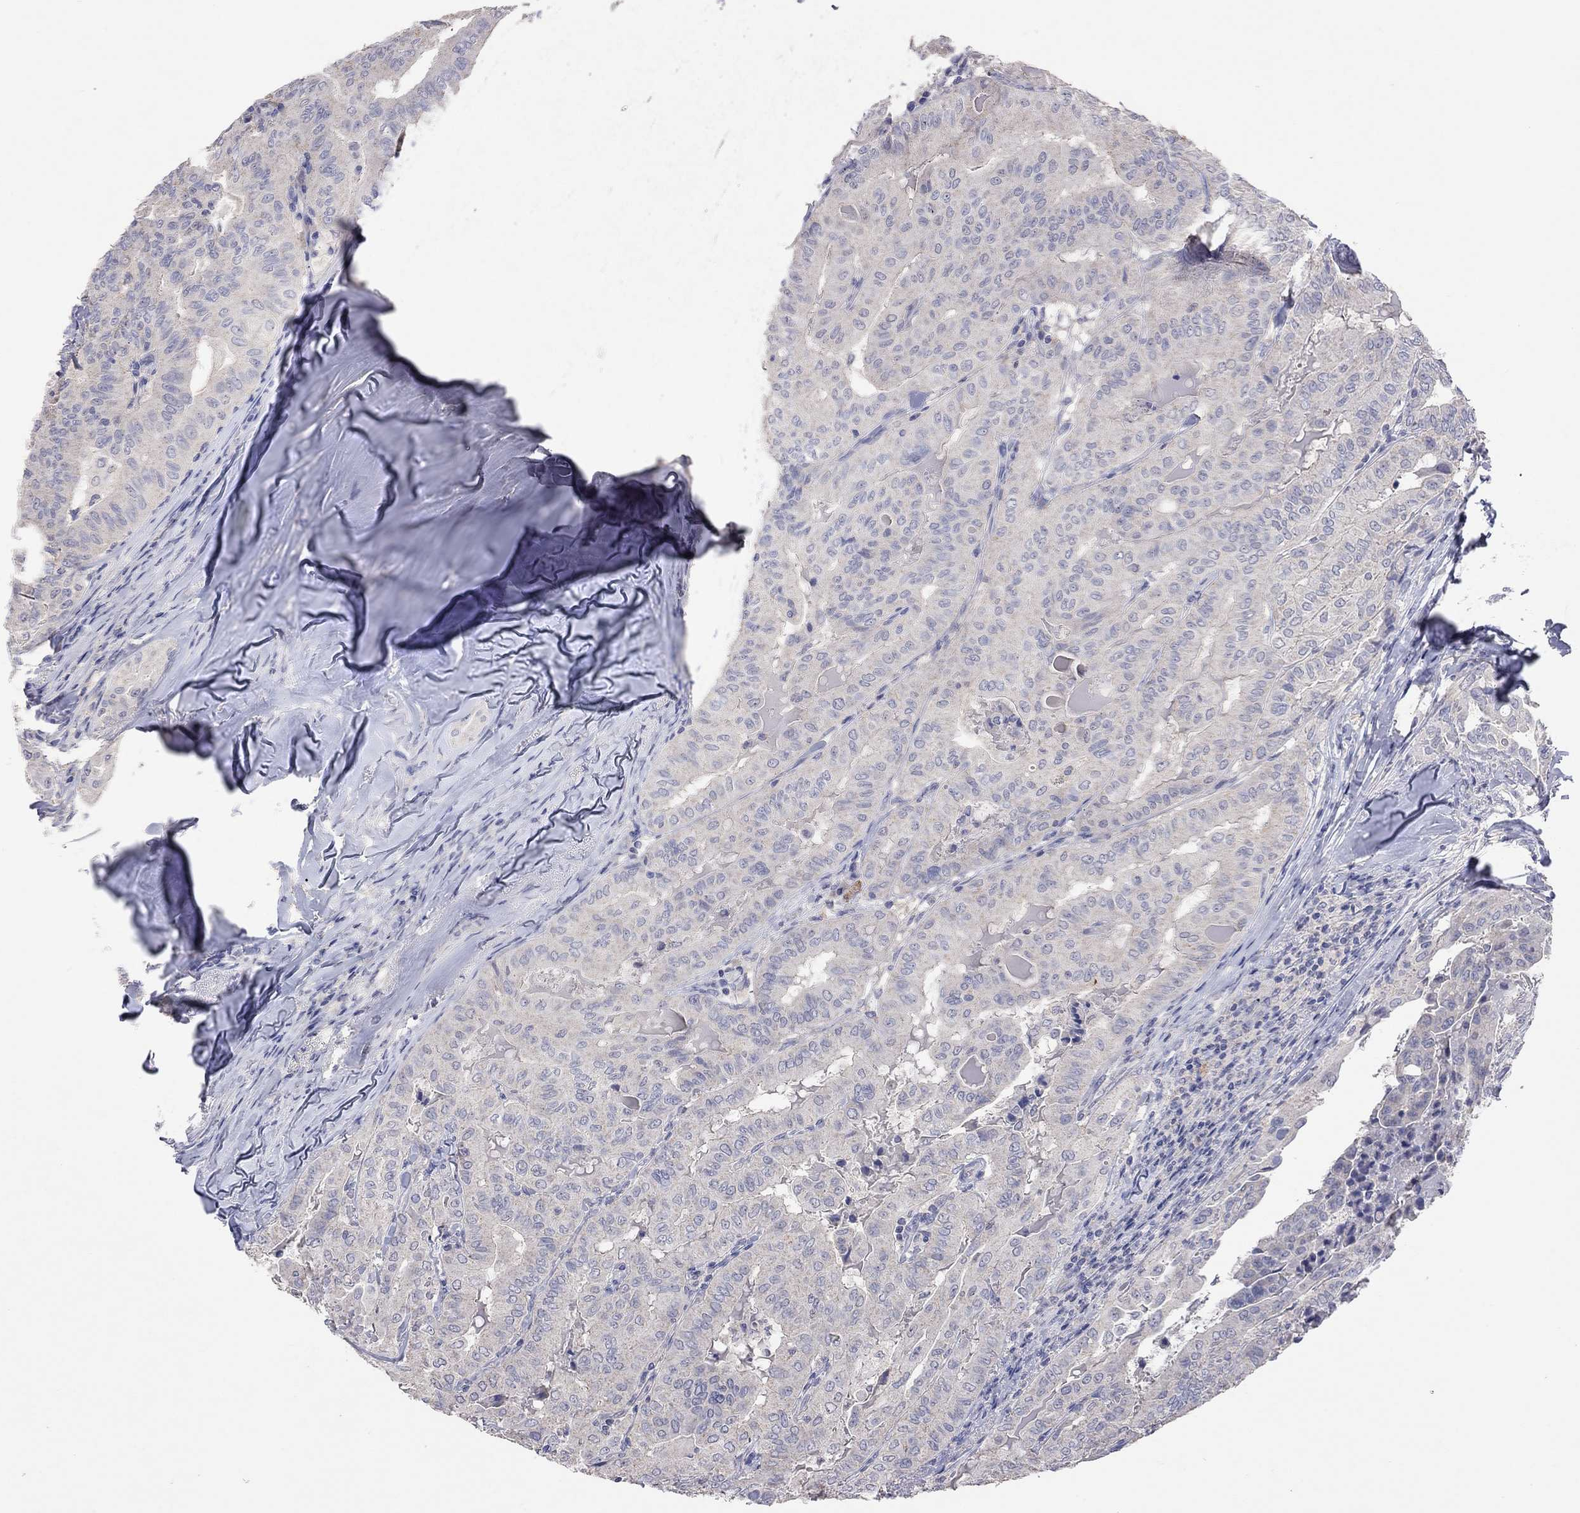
{"staining": {"intensity": "negative", "quantity": "none", "location": "none"}, "tissue": "thyroid cancer", "cell_type": "Tumor cells", "image_type": "cancer", "snomed": [{"axis": "morphology", "description": "Papillary adenocarcinoma, NOS"}, {"axis": "topography", "description": "Thyroid gland"}], "caption": "High power microscopy histopathology image of an immunohistochemistry (IHC) photomicrograph of papillary adenocarcinoma (thyroid), revealing no significant staining in tumor cells.", "gene": "MMP13", "patient": {"sex": "female", "age": 68}}